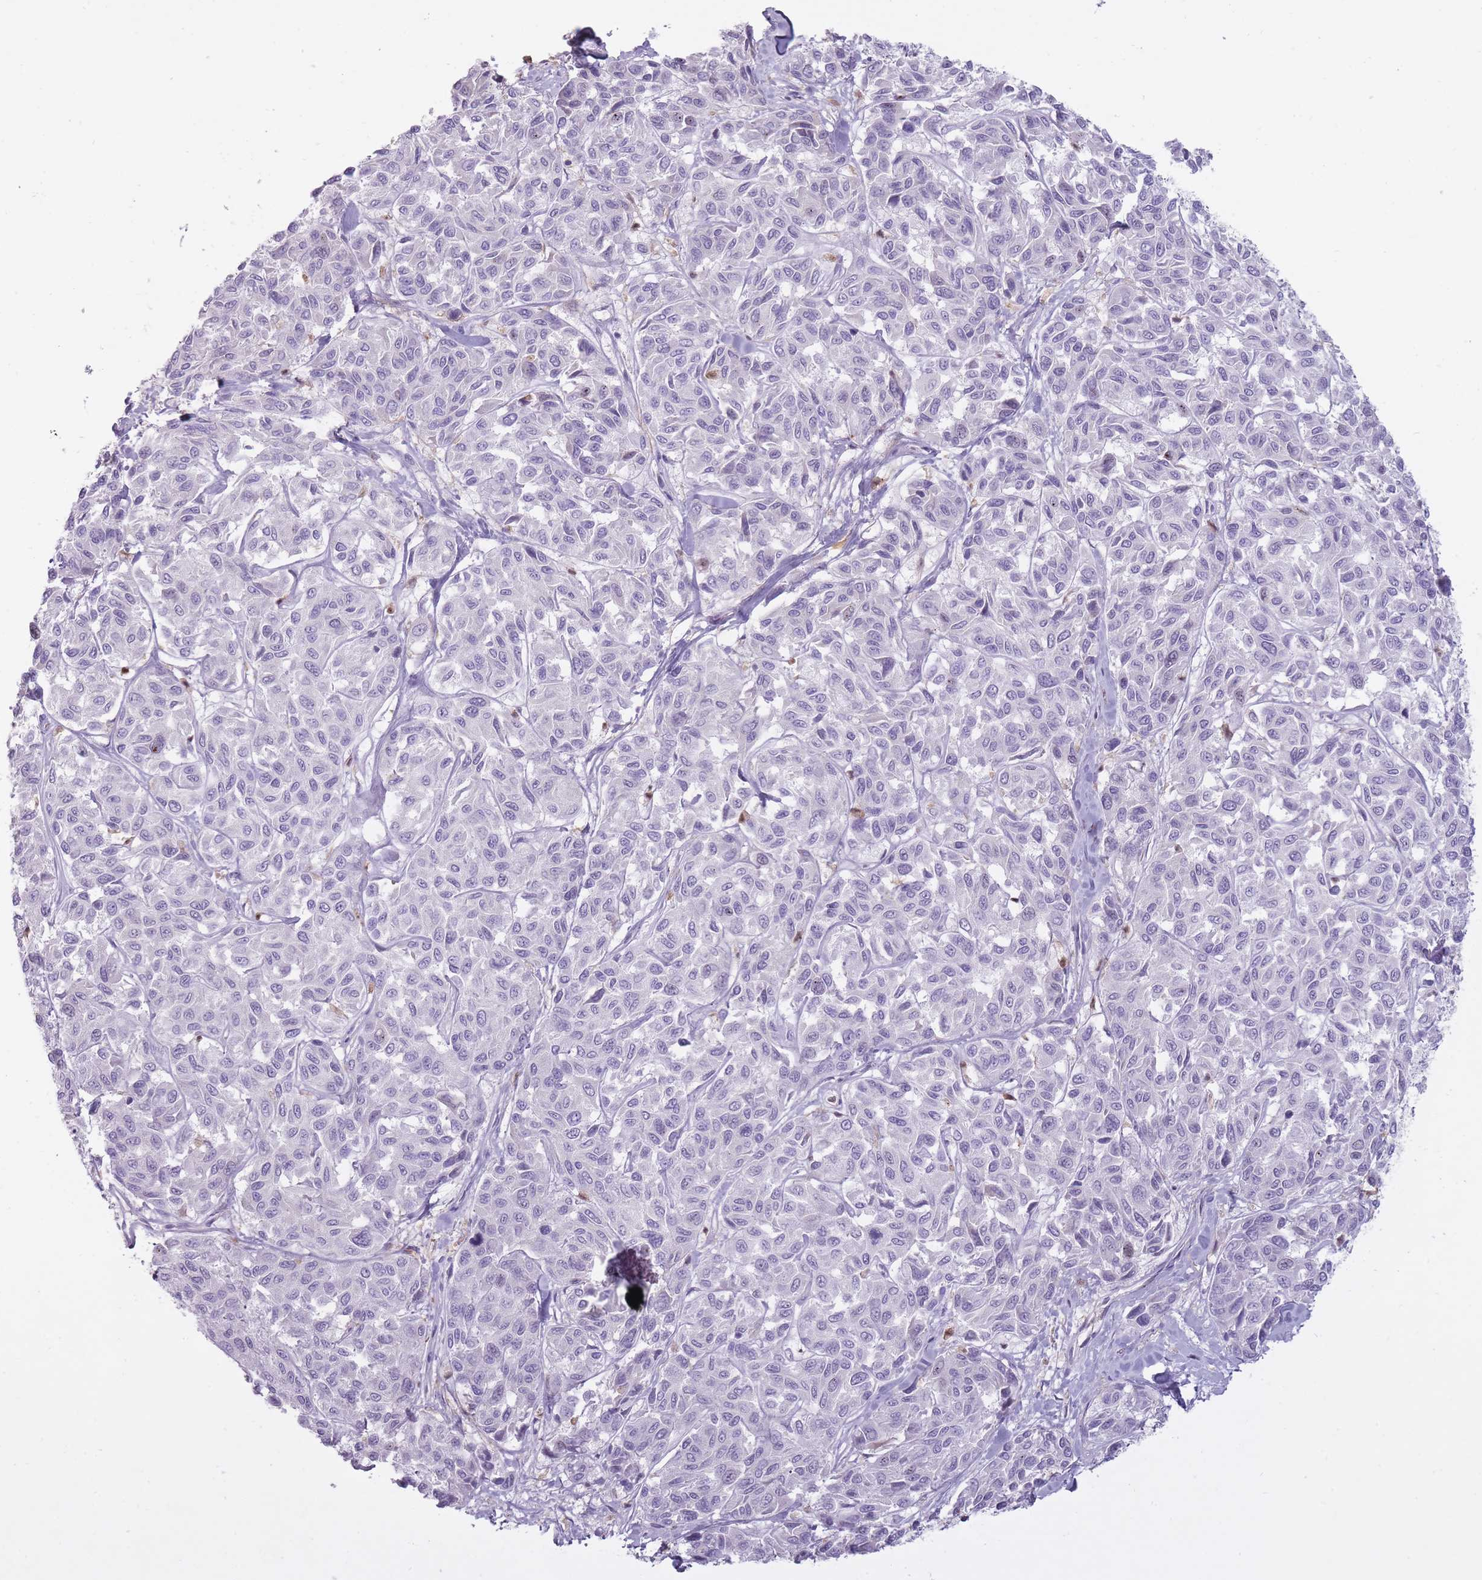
{"staining": {"intensity": "negative", "quantity": "none", "location": "none"}, "tissue": "melanoma", "cell_type": "Tumor cells", "image_type": "cancer", "snomed": [{"axis": "morphology", "description": "Malignant melanoma, NOS"}, {"axis": "topography", "description": "Skin"}], "caption": "A micrograph of melanoma stained for a protein shows no brown staining in tumor cells. Nuclei are stained in blue.", "gene": "LGALS9", "patient": {"sex": "female", "age": 66}}